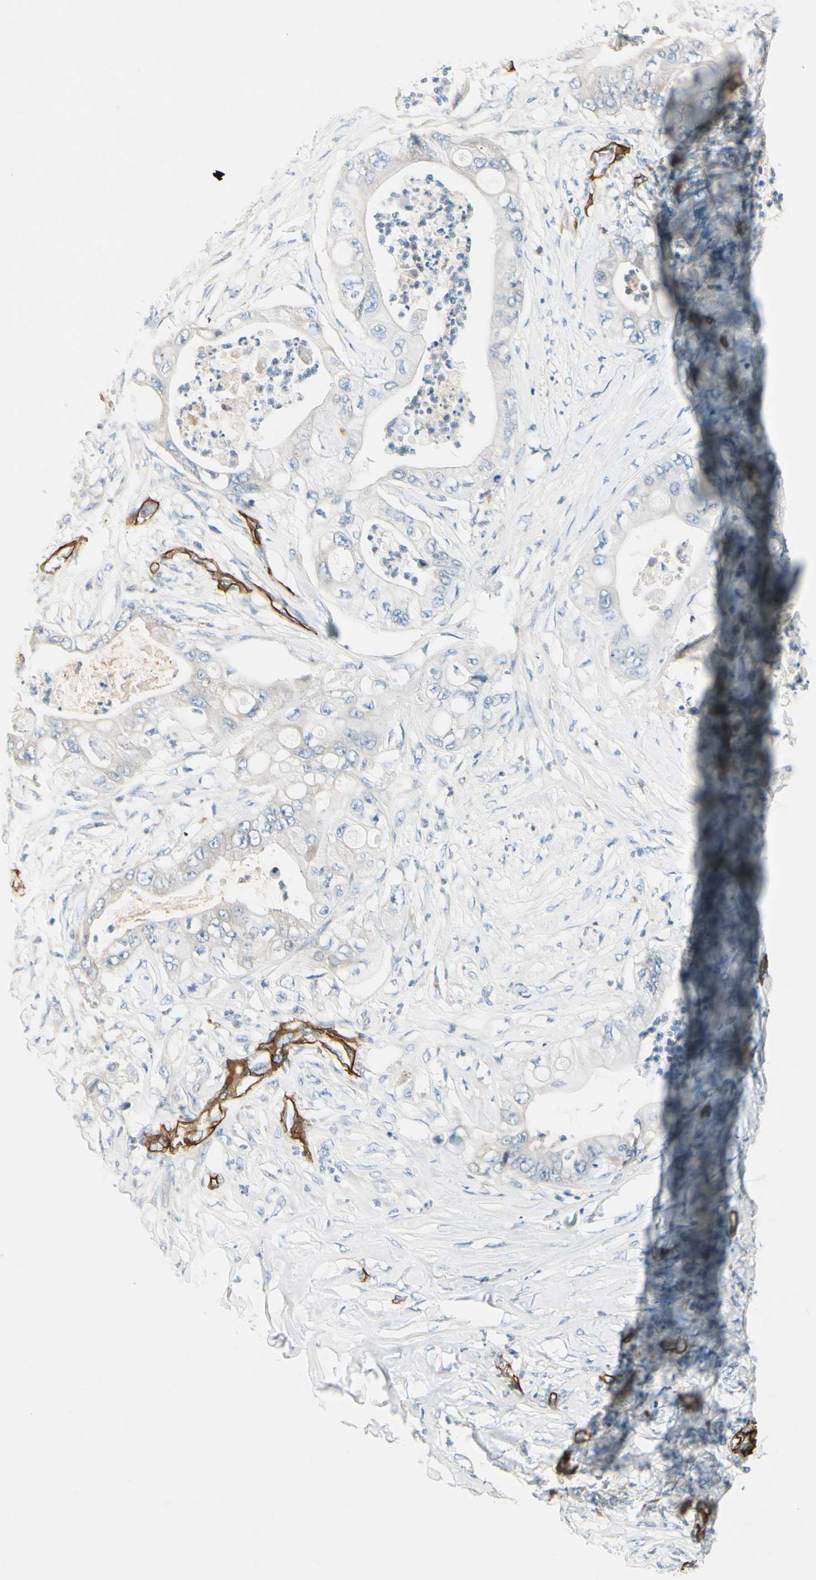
{"staining": {"intensity": "negative", "quantity": "none", "location": "none"}, "tissue": "stomach cancer", "cell_type": "Tumor cells", "image_type": "cancer", "snomed": [{"axis": "morphology", "description": "Adenocarcinoma, NOS"}, {"axis": "topography", "description": "Stomach"}], "caption": "Tumor cells are negative for brown protein staining in stomach cancer.", "gene": "CD93", "patient": {"sex": "female", "age": 73}}